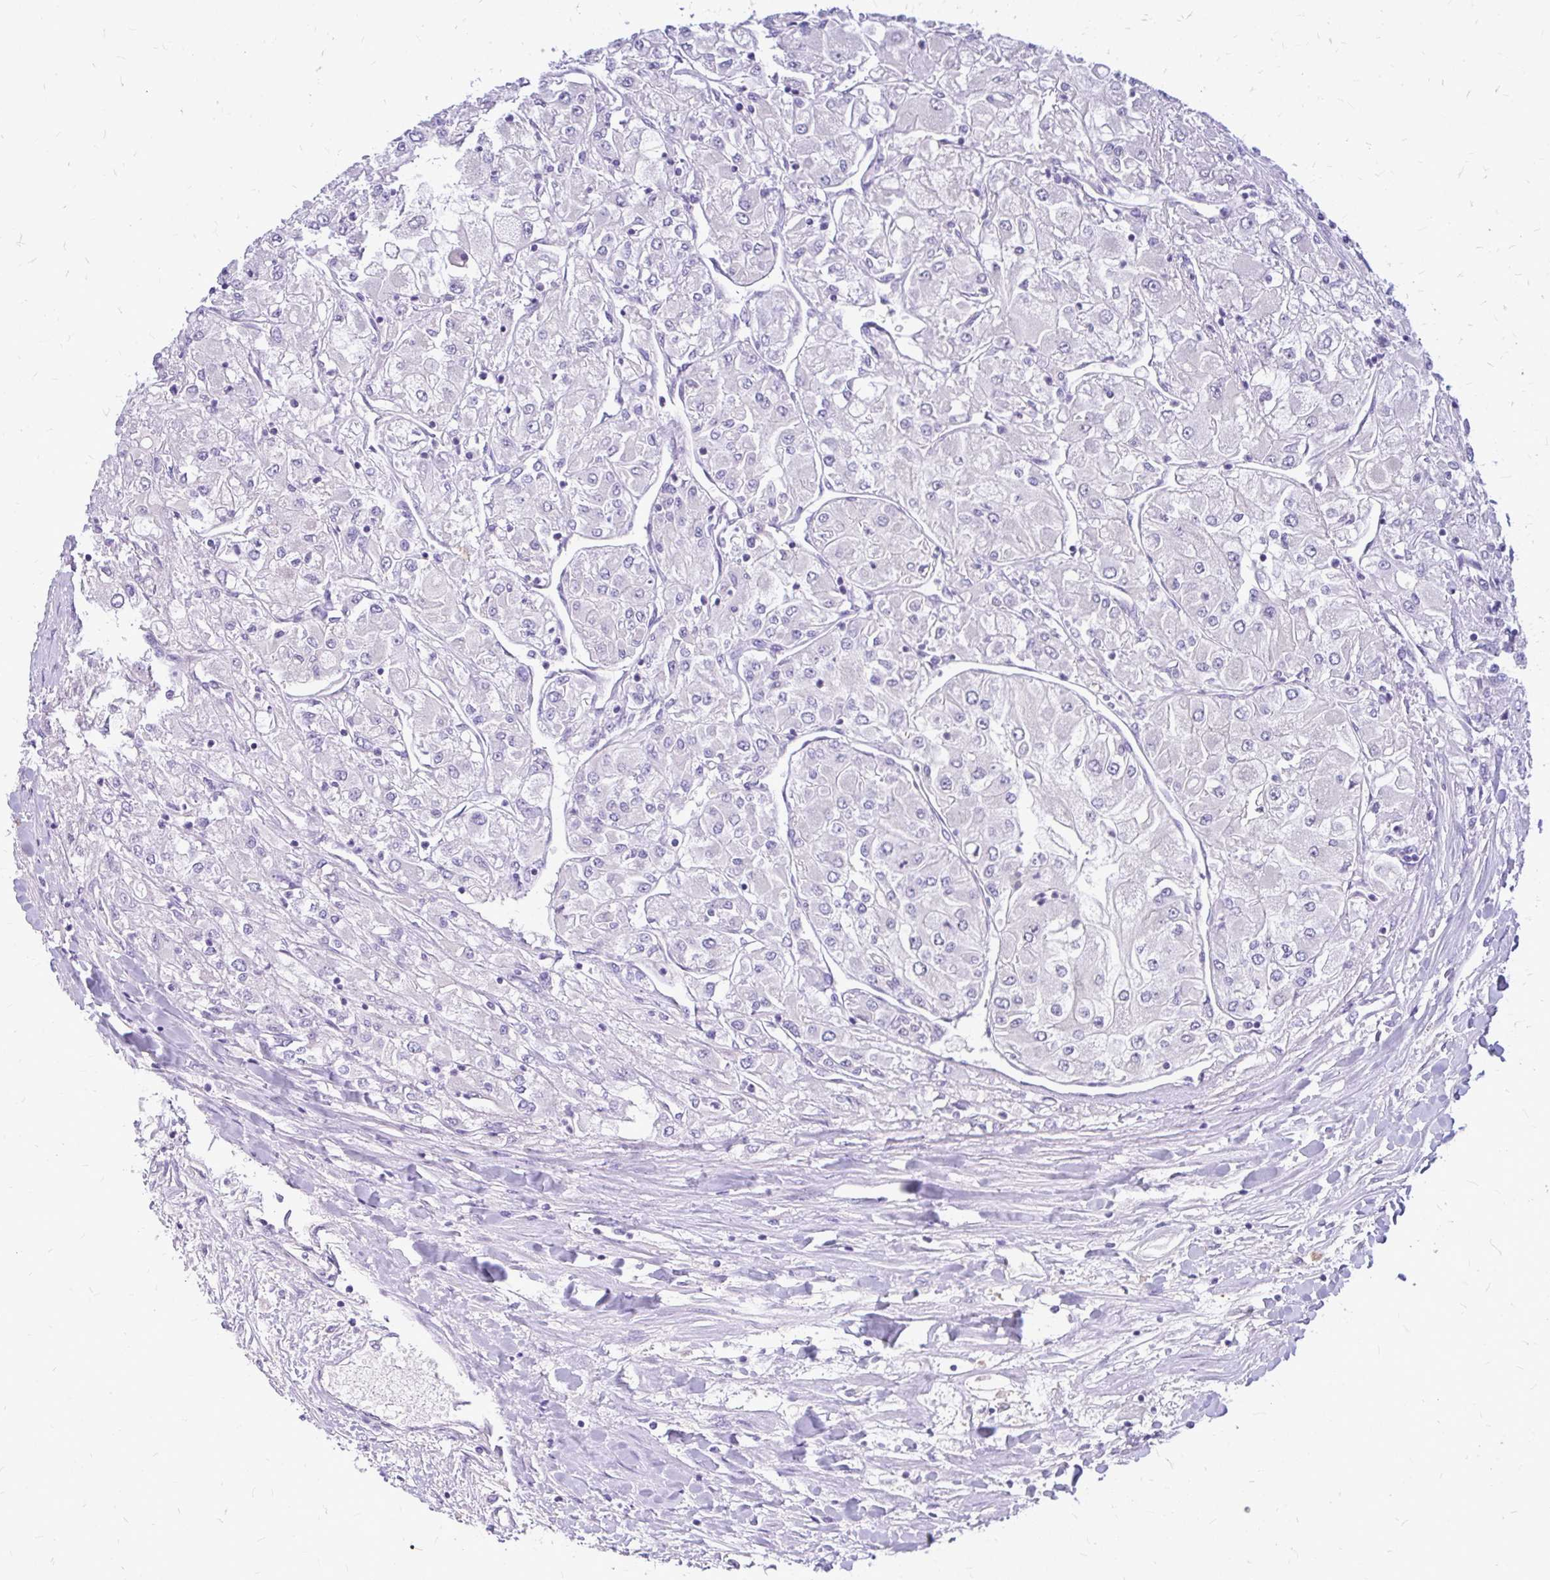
{"staining": {"intensity": "negative", "quantity": "none", "location": "none"}, "tissue": "renal cancer", "cell_type": "Tumor cells", "image_type": "cancer", "snomed": [{"axis": "morphology", "description": "Adenocarcinoma, NOS"}, {"axis": "topography", "description": "Kidney"}], "caption": "Adenocarcinoma (renal) was stained to show a protein in brown. There is no significant positivity in tumor cells. (Stains: DAB (3,3'-diaminobenzidine) immunohistochemistry (IHC) with hematoxylin counter stain, Microscopy: brightfield microscopy at high magnification).", "gene": "MAP1LC3A", "patient": {"sex": "male", "age": 80}}